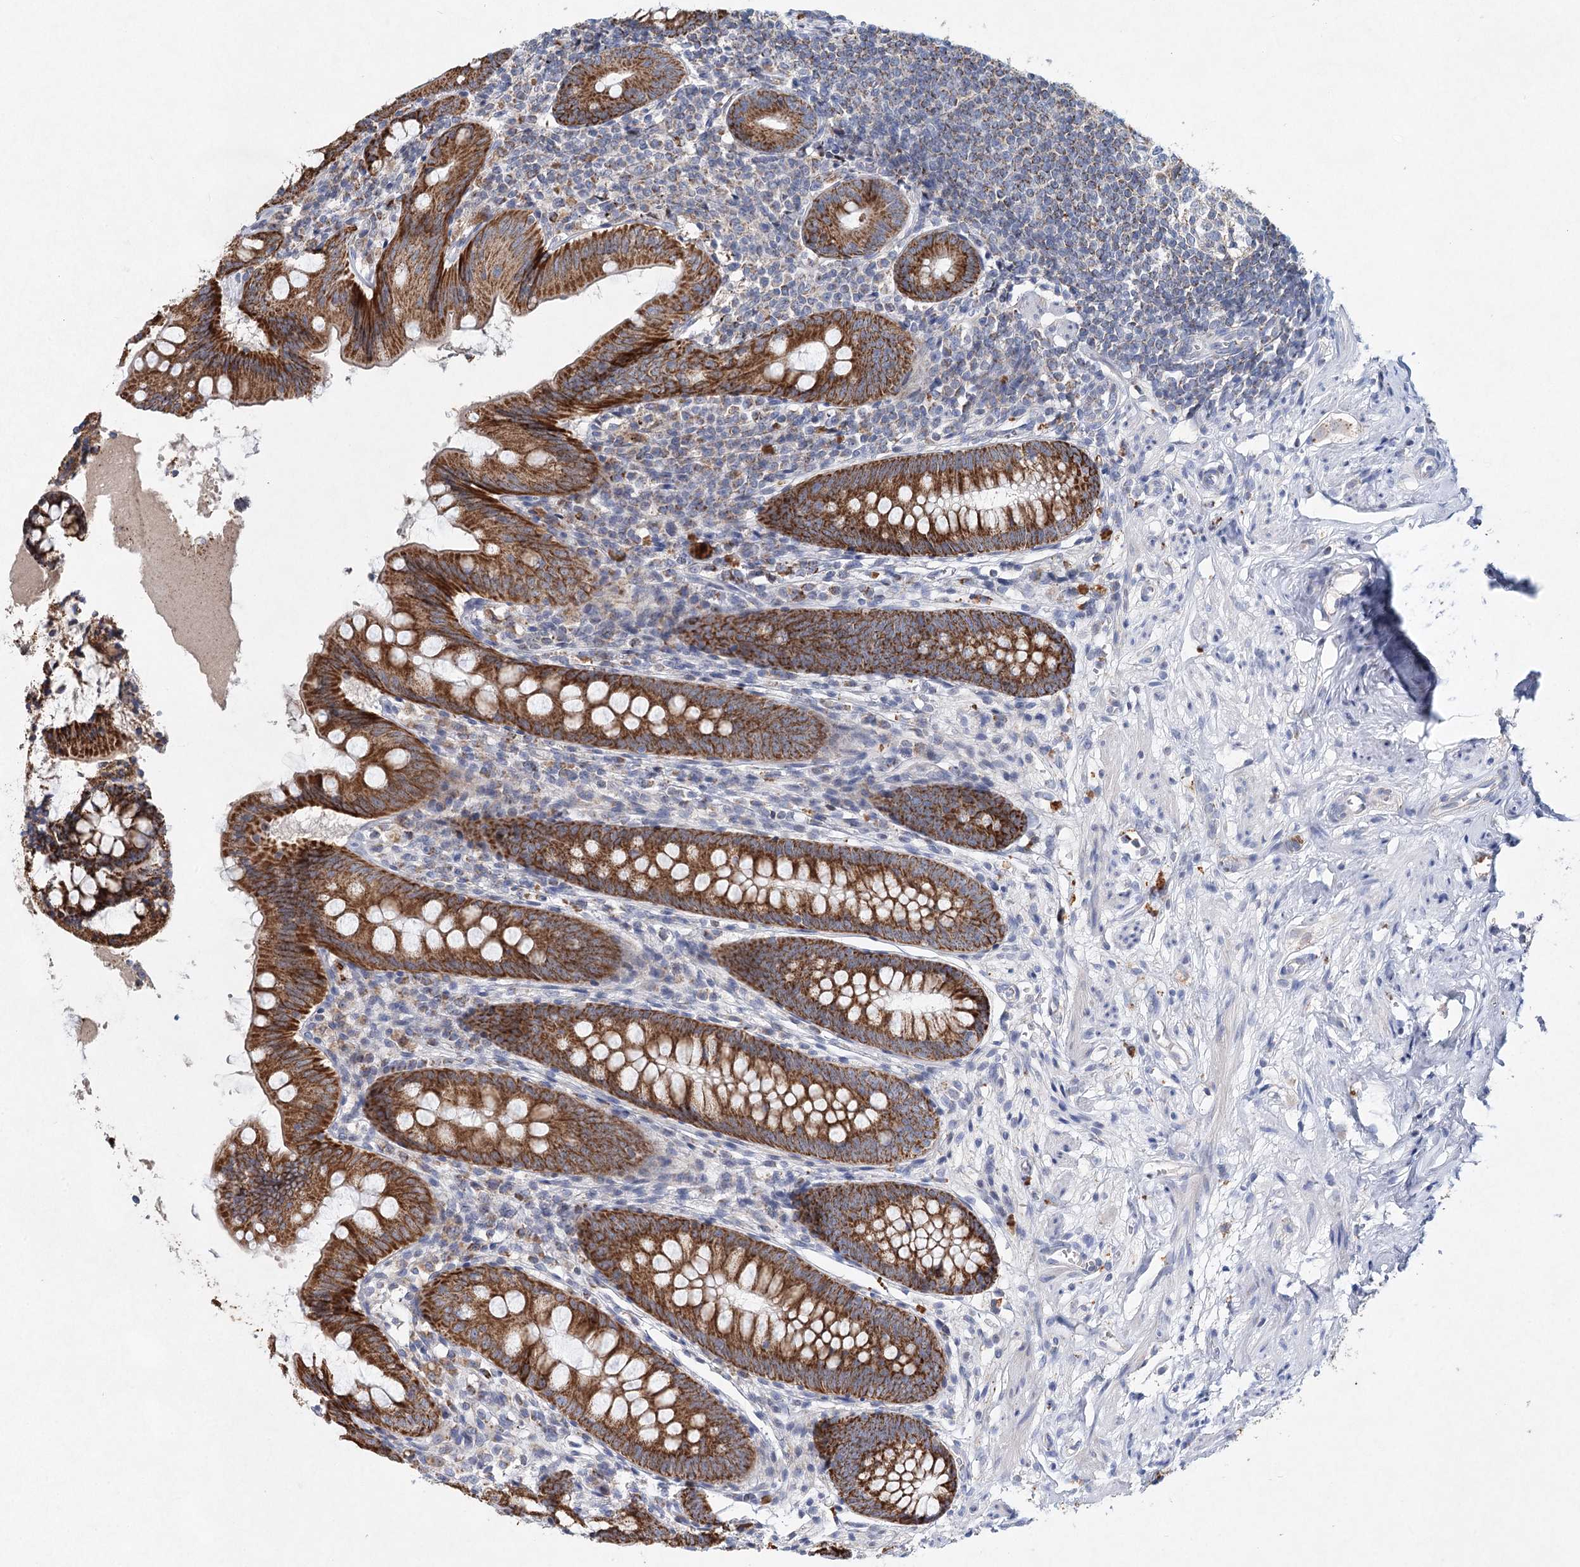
{"staining": {"intensity": "moderate", "quantity": ">75%", "location": "cytoplasmic/membranous"}, "tissue": "appendix", "cell_type": "Glandular cells", "image_type": "normal", "snomed": [{"axis": "morphology", "description": "Normal tissue, NOS"}, {"axis": "topography", "description": "Appendix"}], "caption": "The histopathology image demonstrates staining of benign appendix, revealing moderate cytoplasmic/membranous protein positivity (brown color) within glandular cells. The staining was performed using DAB (3,3'-diaminobenzidine) to visualize the protein expression in brown, while the nuclei were stained in blue with hematoxylin (Magnification: 20x).", "gene": "XPO6", "patient": {"sex": "female", "age": 51}}